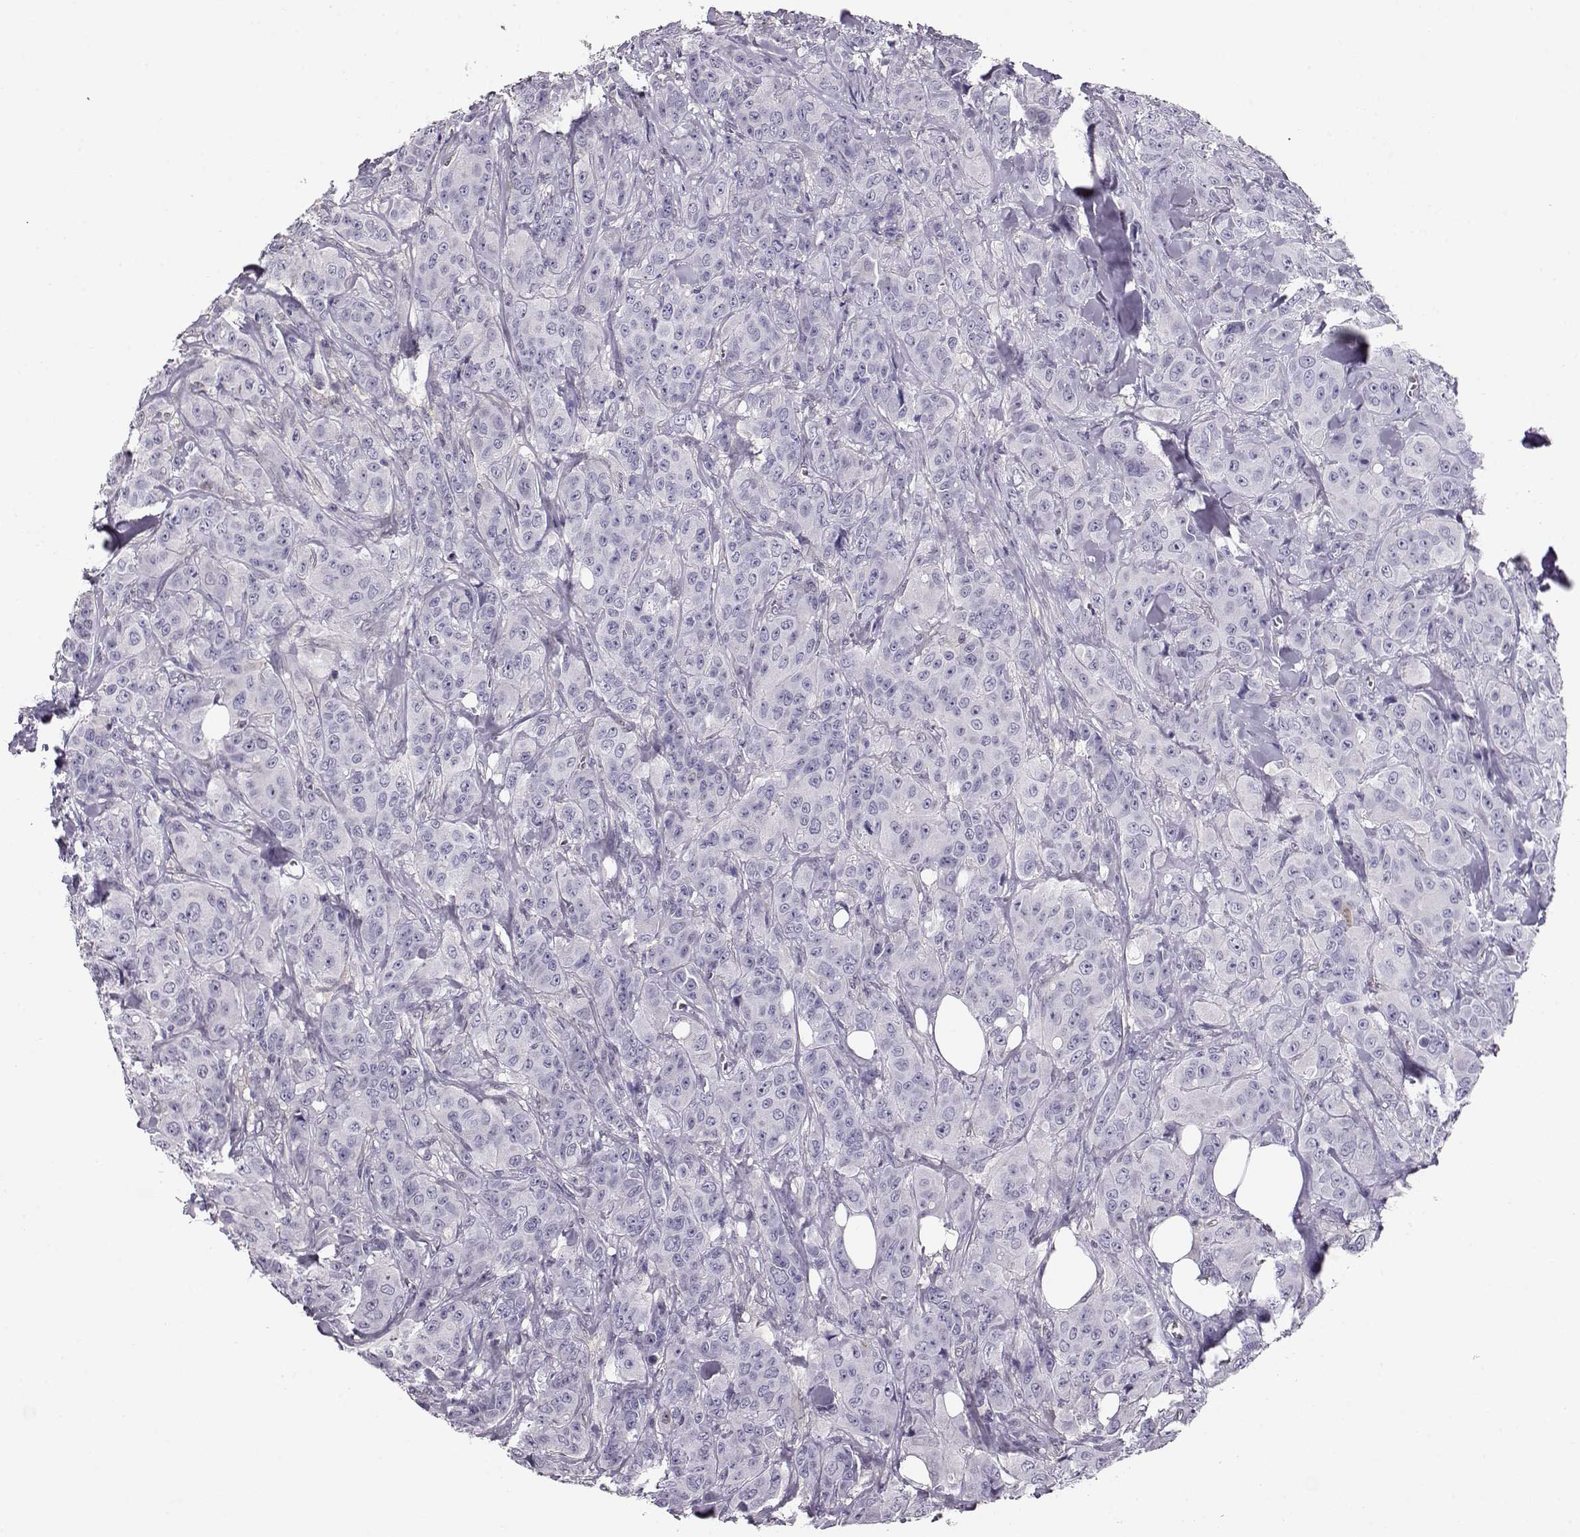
{"staining": {"intensity": "negative", "quantity": "none", "location": "none"}, "tissue": "breast cancer", "cell_type": "Tumor cells", "image_type": "cancer", "snomed": [{"axis": "morphology", "description": "Duct carcinoma"}, {"axis": "topography", "description": "Breast"}], "caption": "Image shows no significant protein positivity in tumor cells of breast cancer.", "gene": "CCR8", "patient": {"sex": "female", "age": 43}}